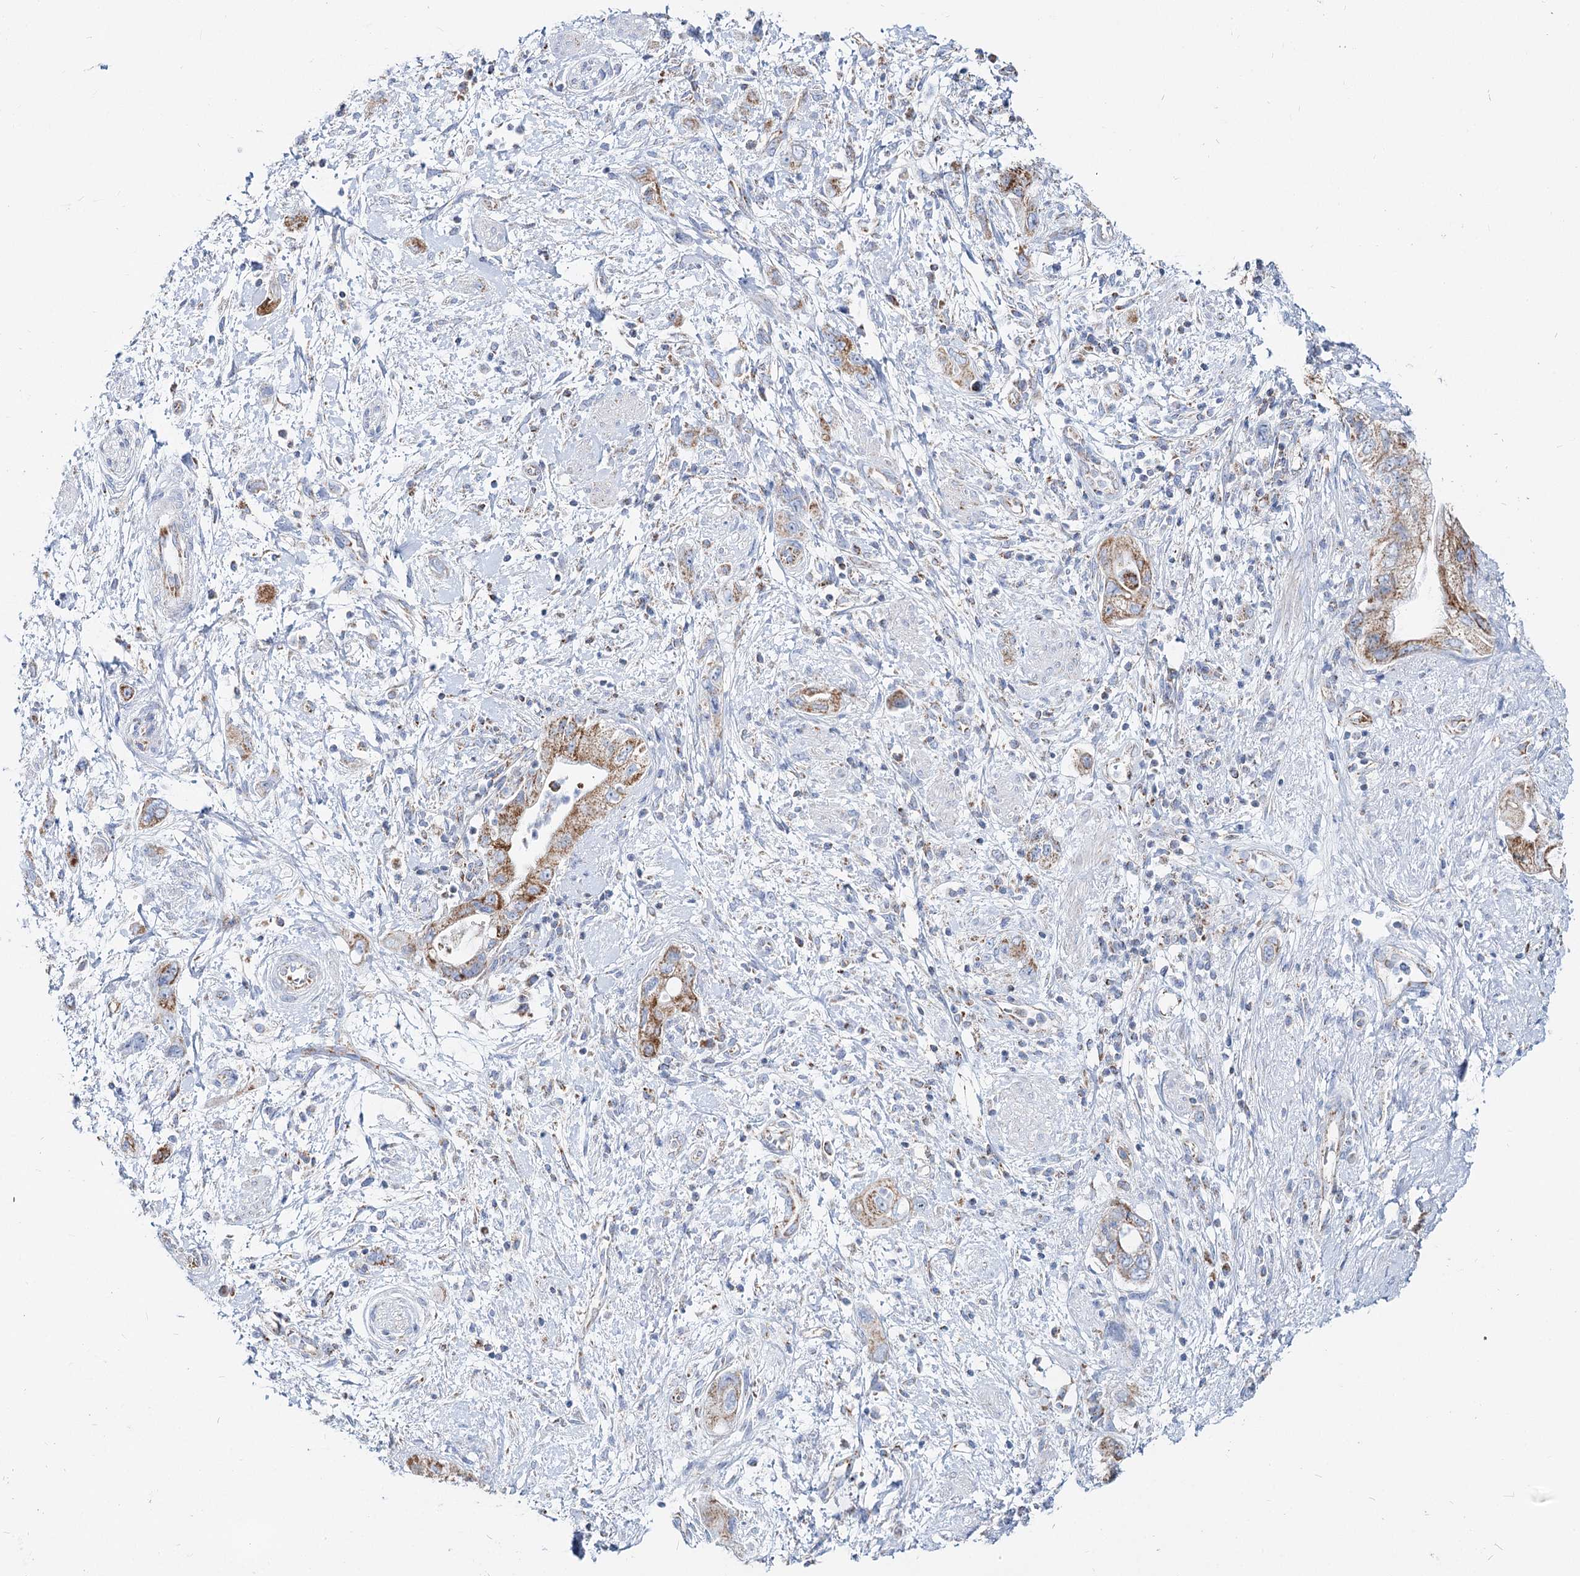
{"staining": {"intensity": "moderate", "quantity": ">75%", "location": "cytoplasmic/membranous"}, "tissue": "pancreatic cancer", "cell_type": "Tumor cells", "image_type": "cancer", "snomed": [{"axis": "morphology", "description": "Adenocarcinoma, NOS"}, {"axis": "topography", "description": "Pancreas"}], "caption": "A high-resolution histopathology image shows immunohistochemistry (IHC) staining of adenocarcinoma (pancreatic), which exhibits moderate cytoplasmic/membranous positivity in approximately >75% of tumor cells. The staining was performed using DAB (3,3'-diaminobenzidine) to visualize the protein expression in brown, while the nuclei were stained in blue with hematoxylin (Magnification: 20x).", "gene": "MCCC2", "patient": {"sex": "female", "age": 73}}